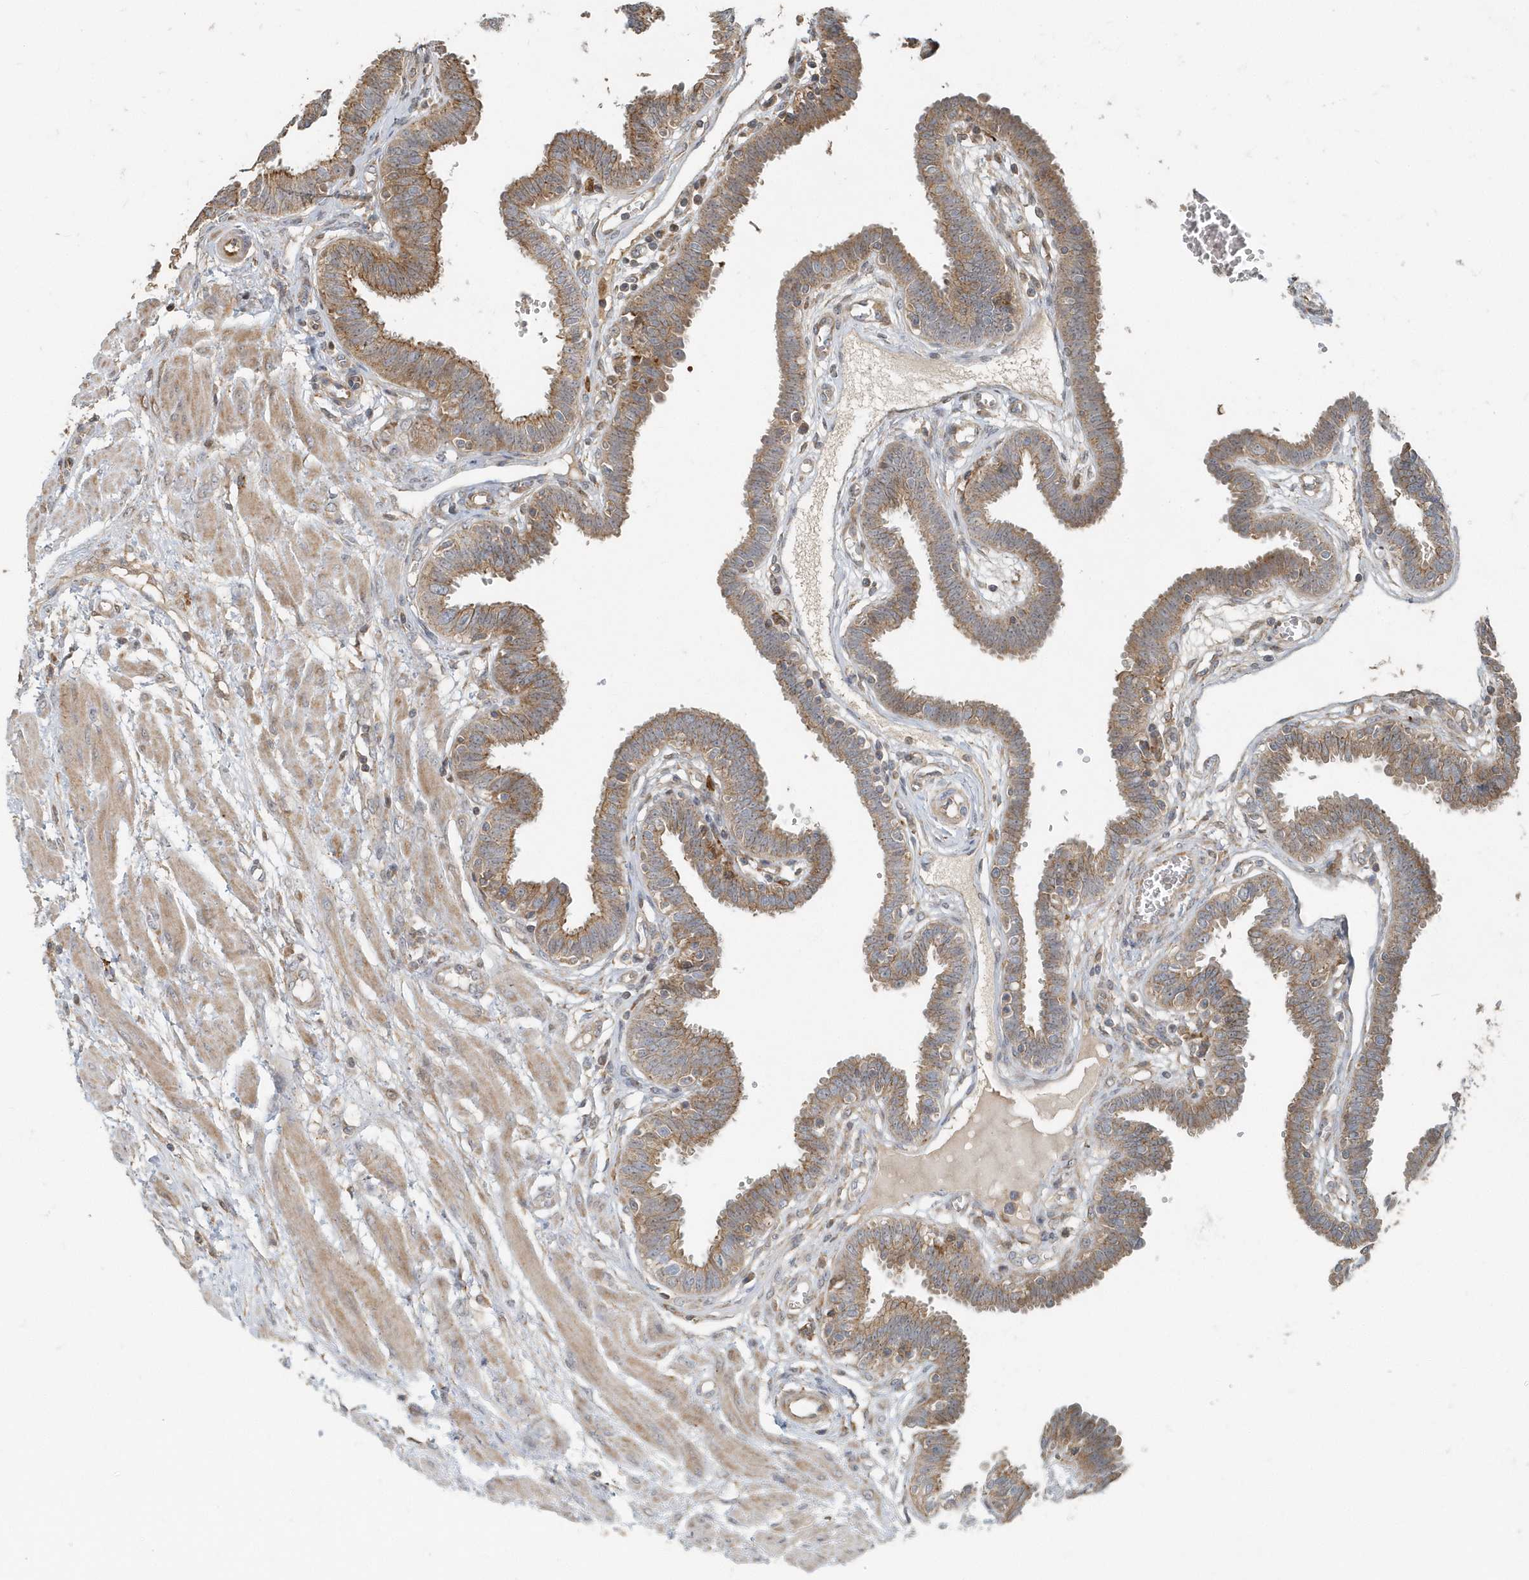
{"staining": {"intensity": "moderate", "quantity": ">75%", "location": "cytoplasmic/membranous"}, "tissue": "fallopian tube", "cell_type": "Glandular cells", "image_type": "normal", "snomed": [{"axis": "morphology", "description": "Normal tissue, NOS"}, {"axis": "topography", "description": "Fallopian tube"}], "caption": "The histopathology image exhibits a brown stain indicating the presence of a protein in the cytoplasmic/membranous of glandular cells in fallopian tube.", "gene": "MMUT", "patient": {"sex": "female", "age": 32}}